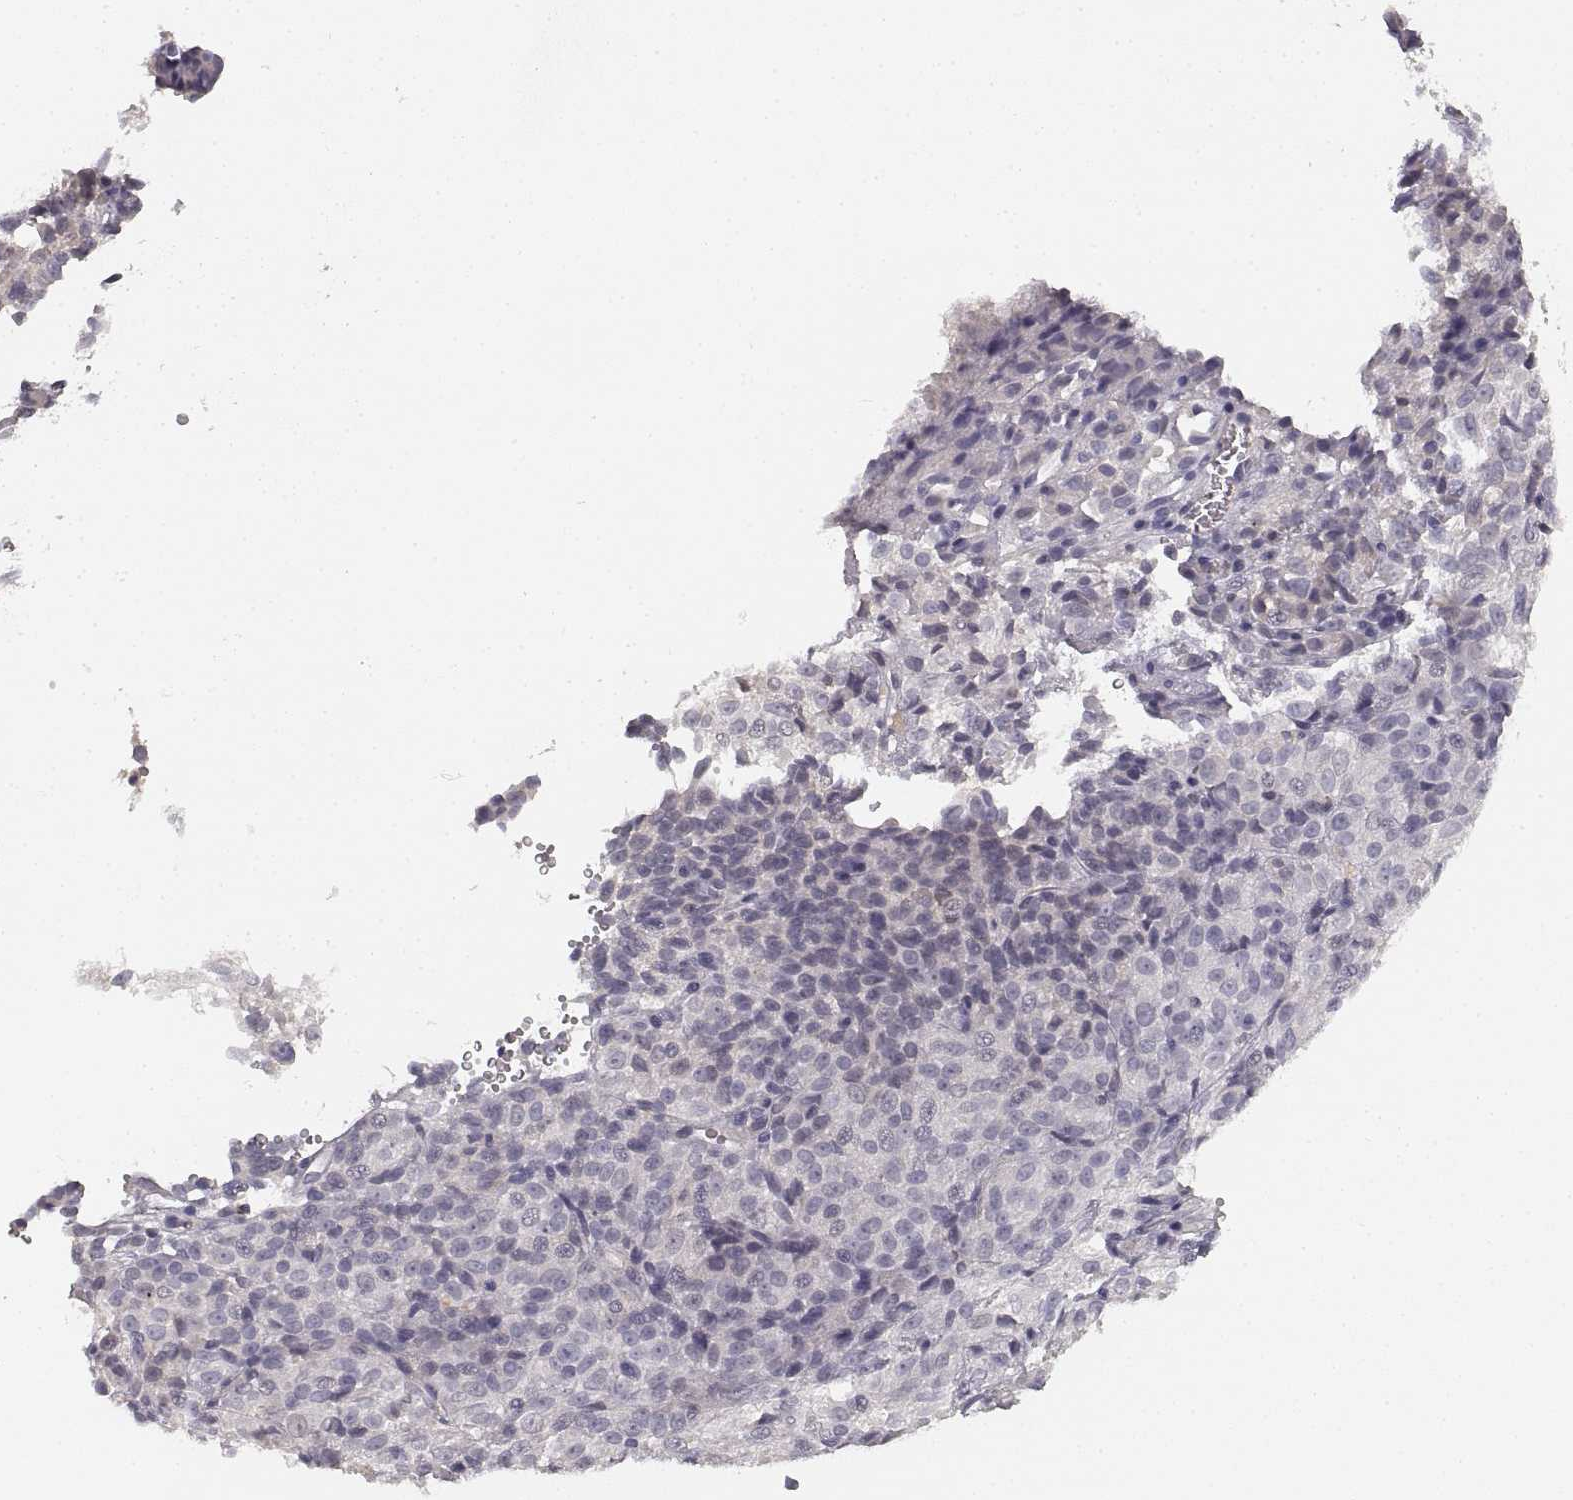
{"staining": {"intensity": "negative", "quantity": "none", "location": "none"}, "tissue": "melanoma", "cell_type": "Tumor cells", "image_type": "cancer", "snomed": [{"axis": "morphology", "description": "Malignant melanoma, Metastatic site"}, {"axis": "topography", "description": "Brain"}], "caption": "Tumor cells are negative for brown protein staining in melanoma.", "gene": "RUNDC3A", "patient": {"sex": "female", "age": 56}}